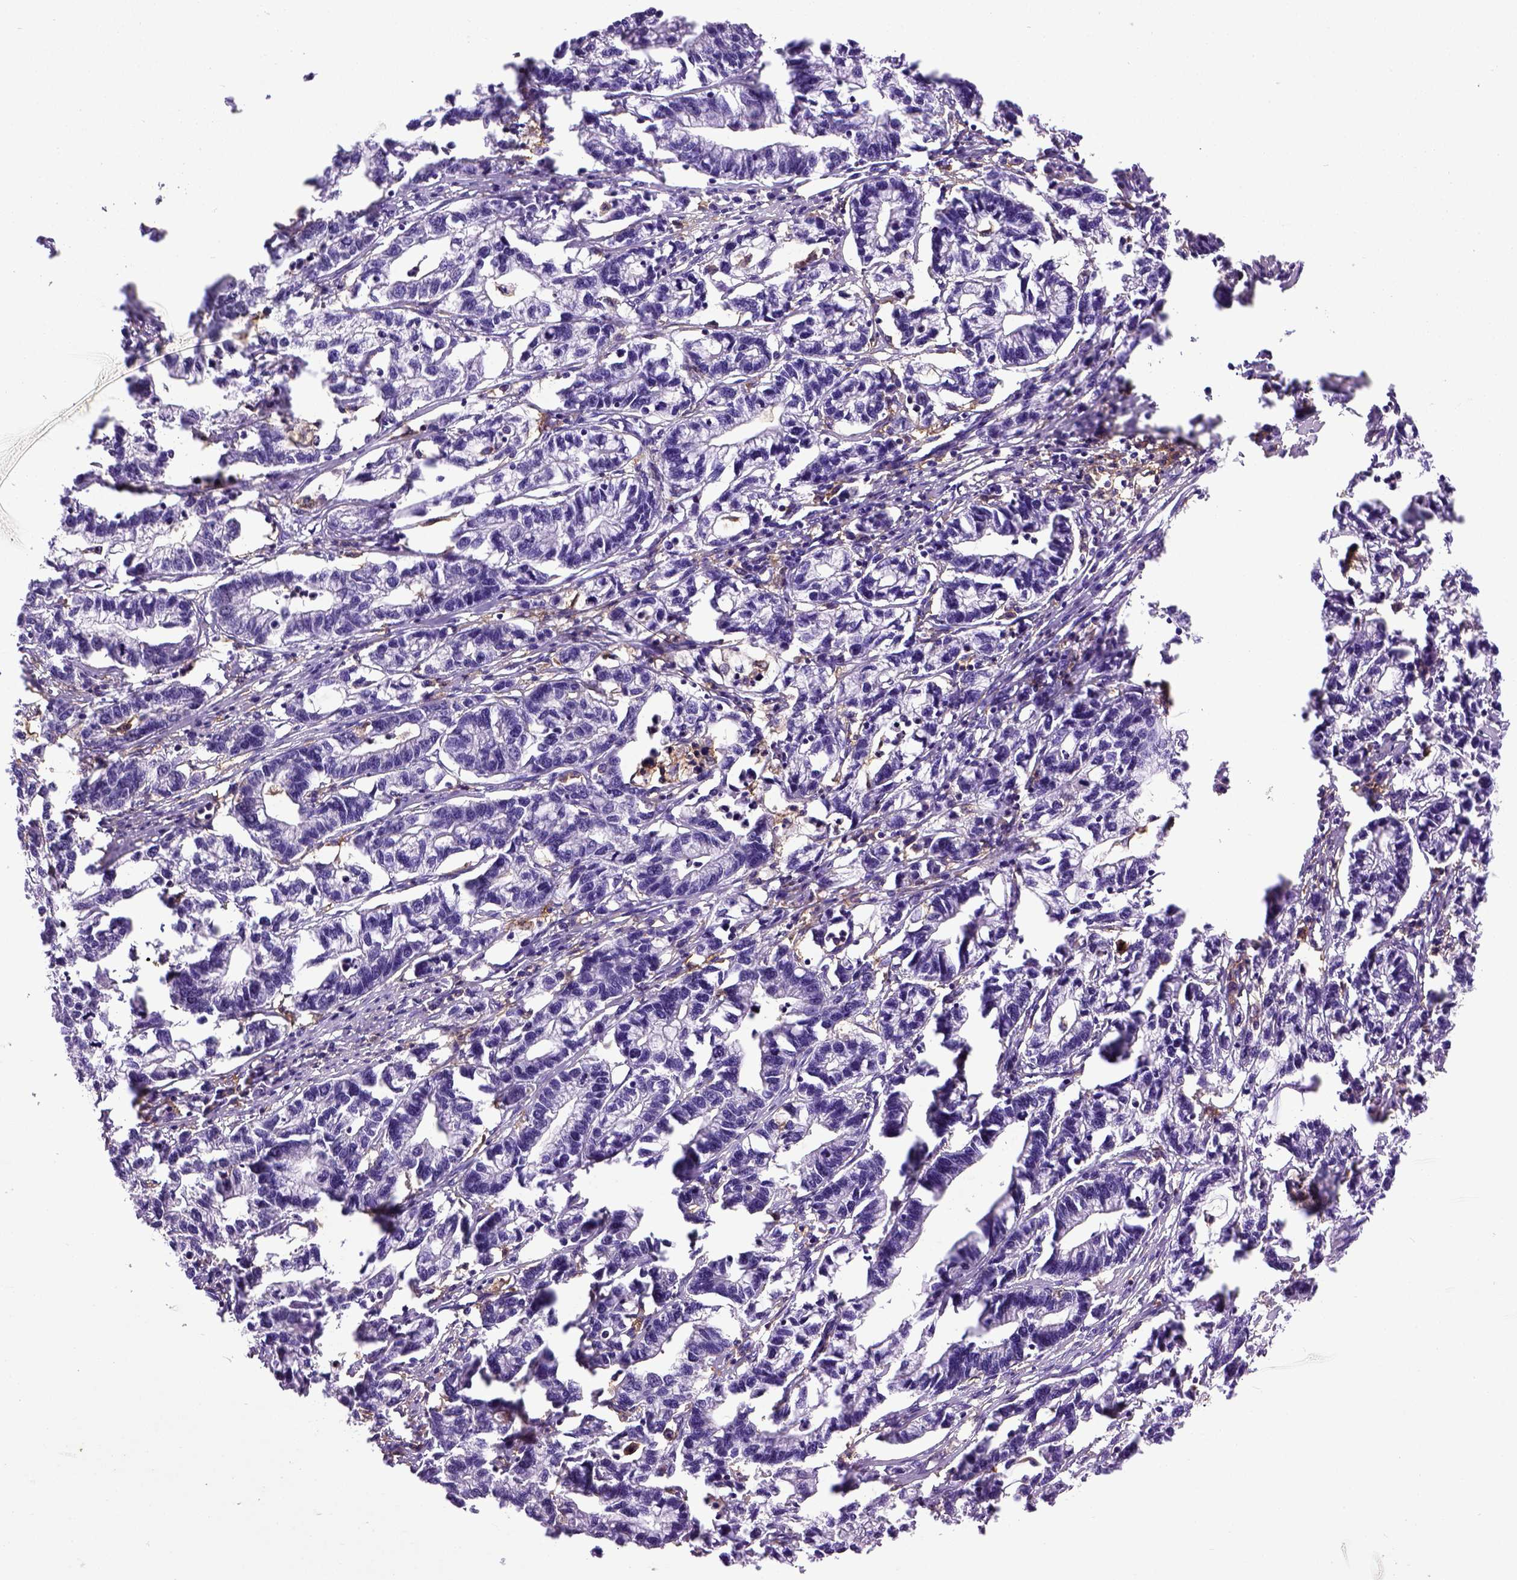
{"staining": {"intensity": "negative", "quantity": "none", "location": "none"}, "tissue": "stomach cancer", "cell_type": "Tumor cells", "image_type": "cancer", "snomed": [{"axis": "morphology", "description": "Adenocarcinoma, NOS"}, {"axis": "topography", "description": "Stomach"}], "caption": "Stomach cancer (adenocarcinoma) stained for a protein using IHC demonstrates no staining tumor cells.", "gene": "ITGAX", "patient": {"sex": "male", "age": 83}}